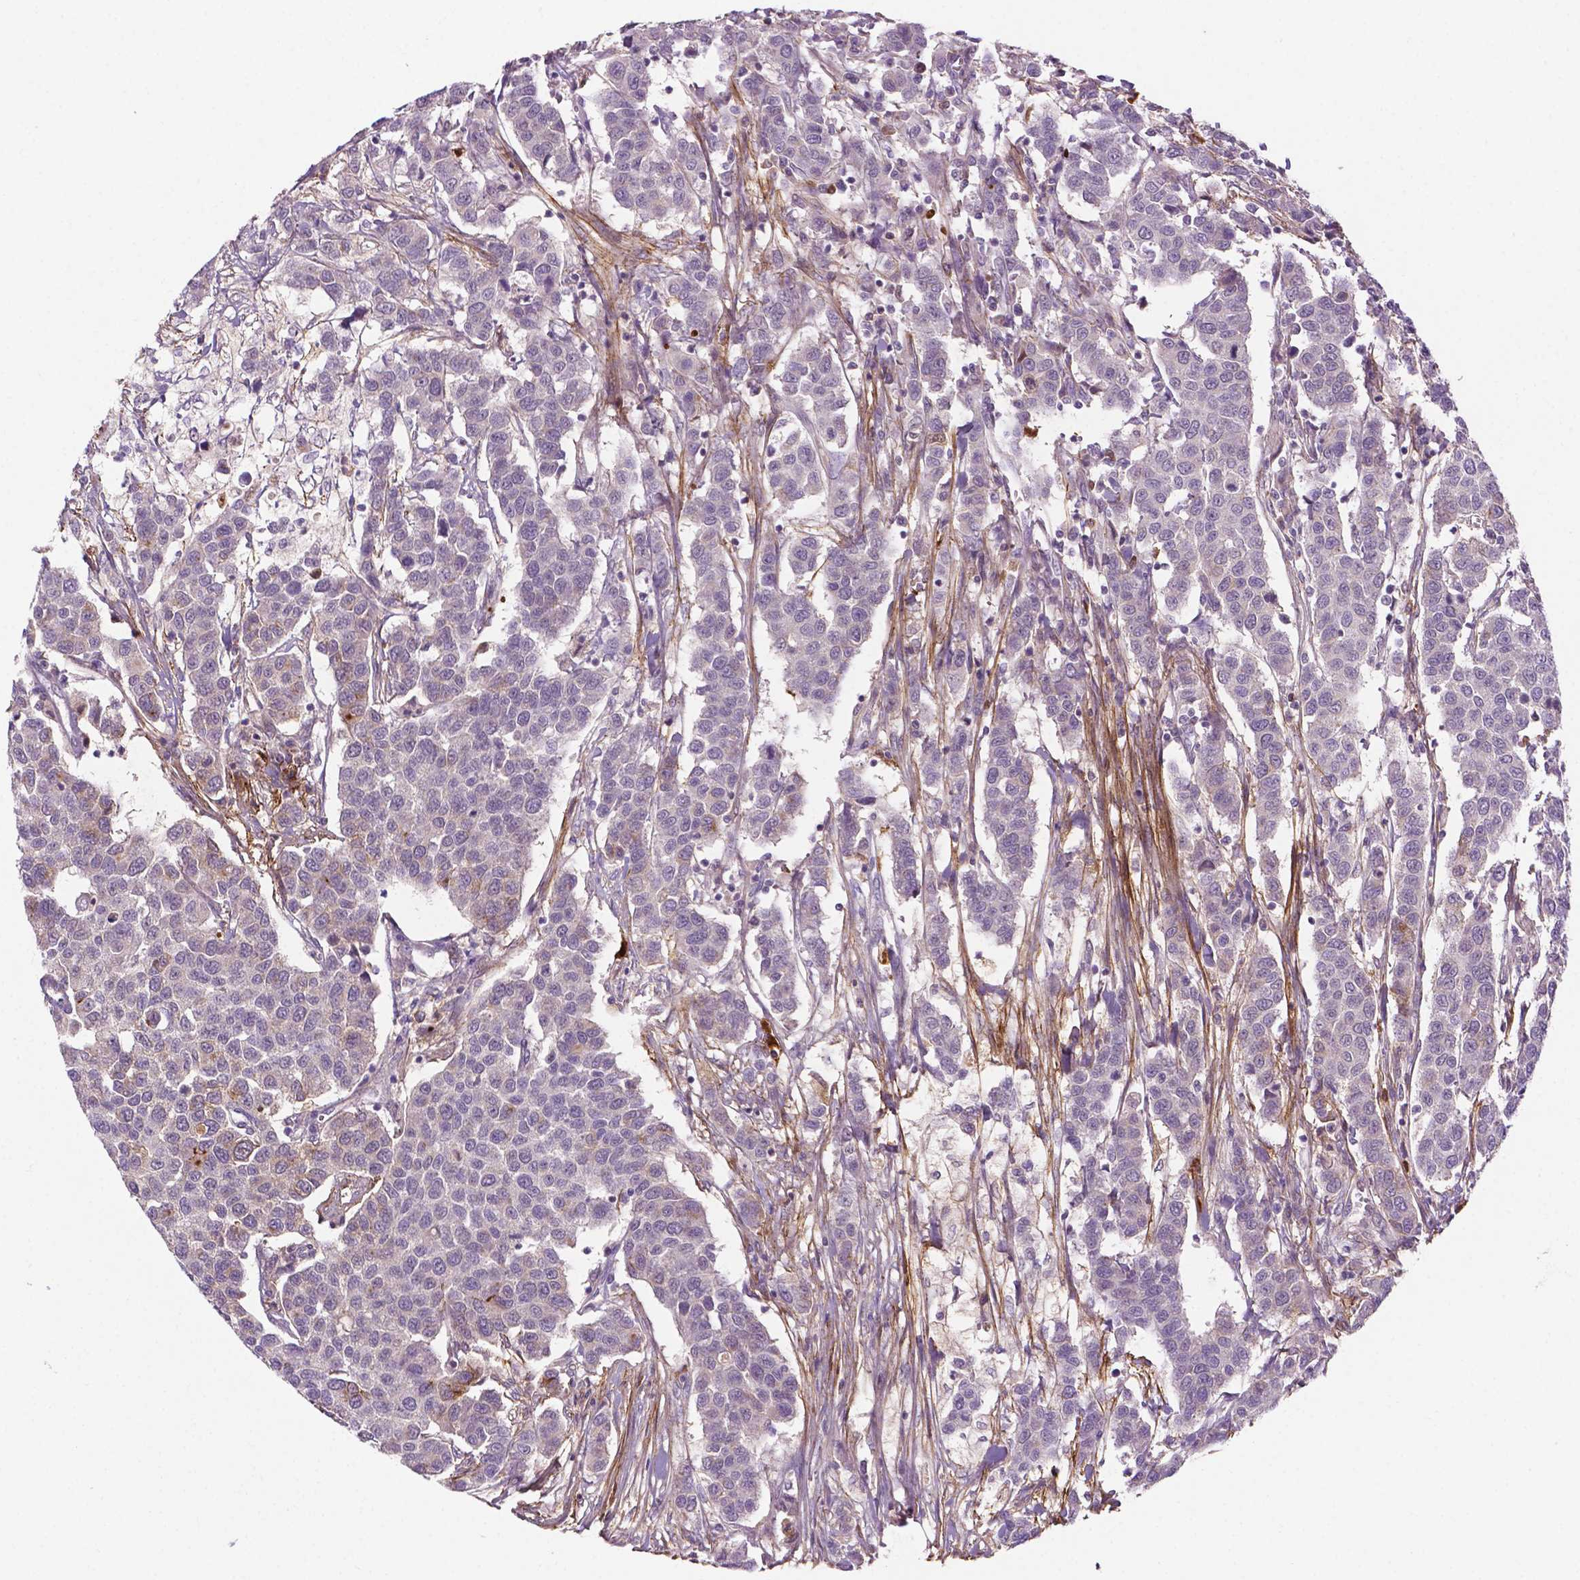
{"staining": {"intensity": "negative", "quantity": "none", "location": "none"}, "tissue": "urothelial cancer", "cell_type": "Tumor cells", "image_type": "cancer", "snomed": [{"axis": "morphology", "description": "Urothelial carcinoma, High grade"}, {"axis": "topography", "description": "Urinary bladder"}], "caption": "A micrograph of urothelial carcinoma (high-grade) stained for a protein demonstrates no brown staining in tumor cells.", "gene": "FBLN1", "patient": {"sex": "female", "age": 58}}